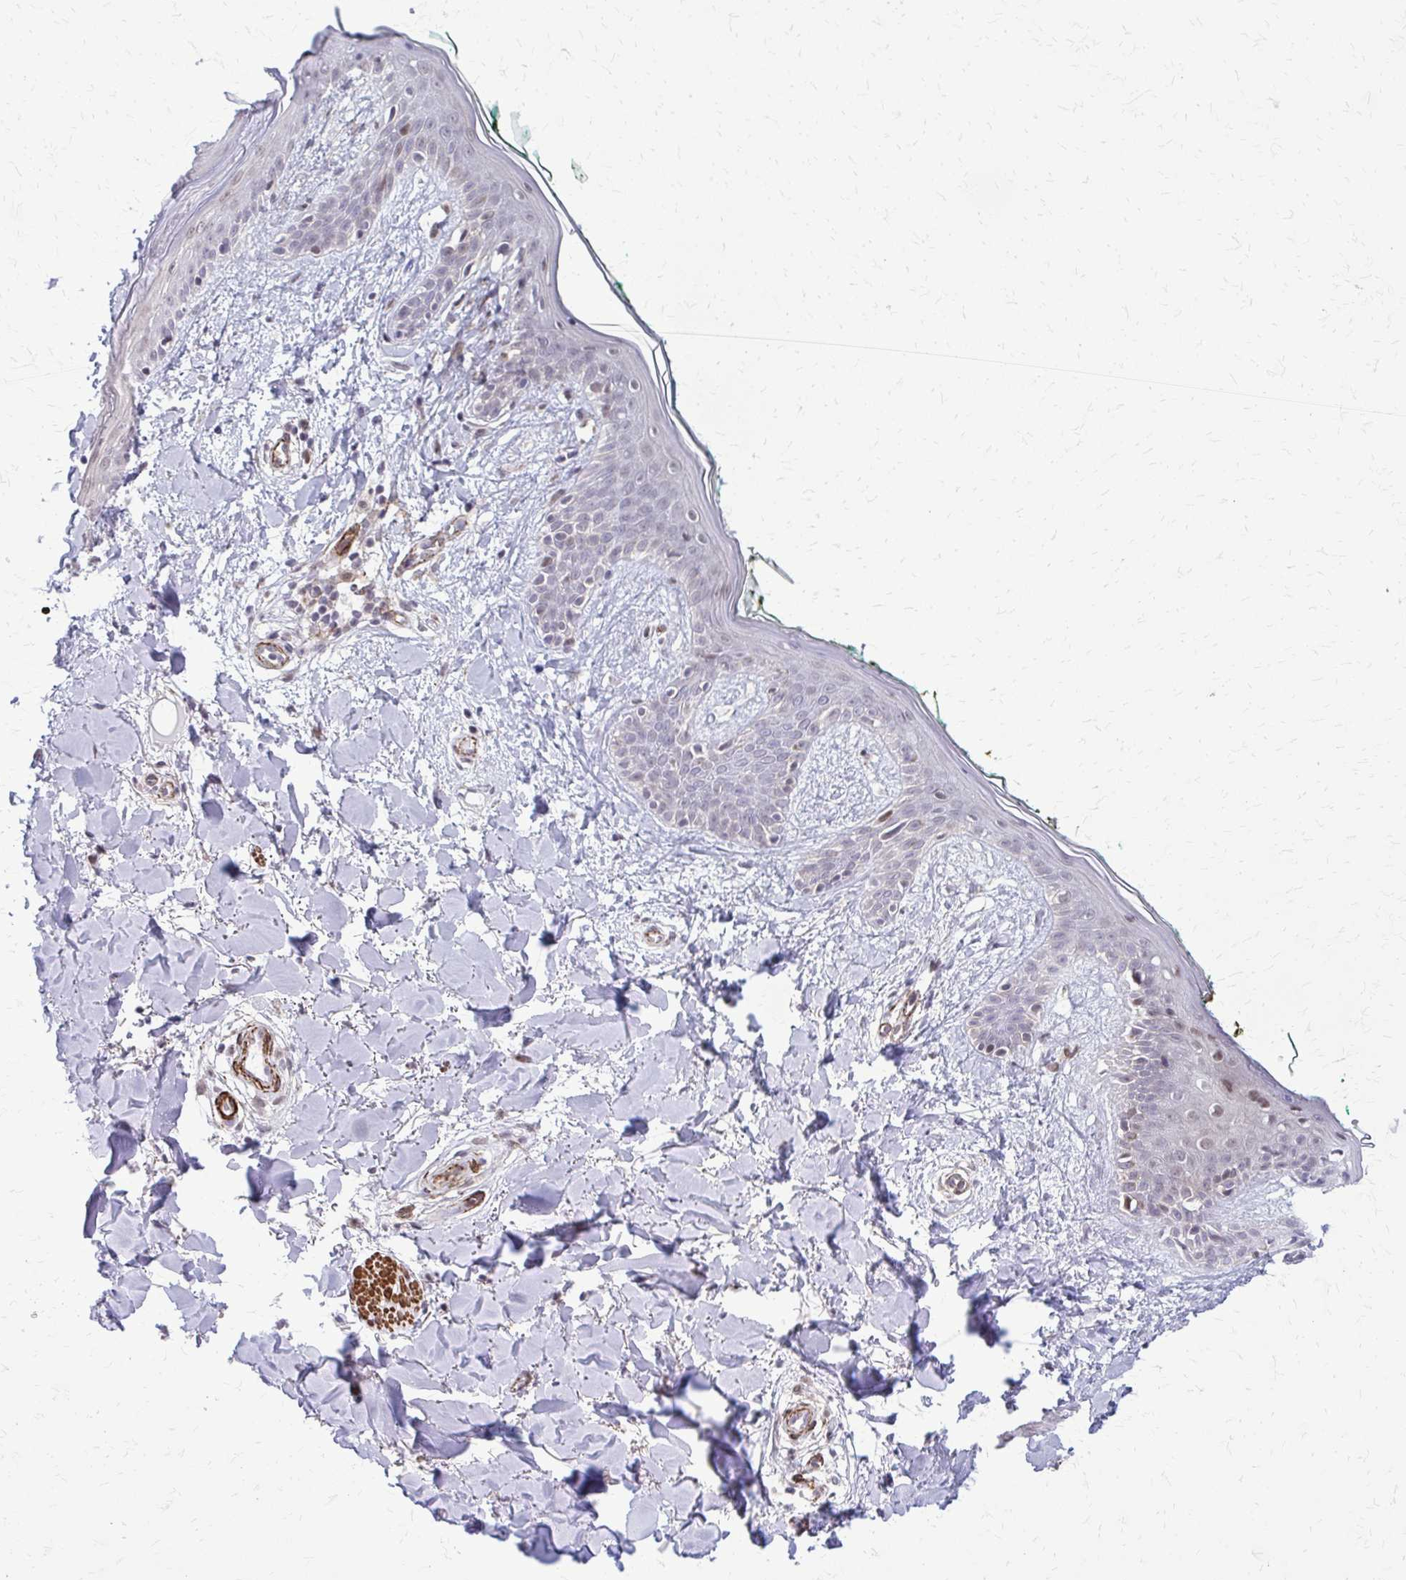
{"staining": {"intensity": "negative", "quantity": "none", "location": "none"}, "tissue": "skin", "cell_type": "Fibroblasts", "image_type": "normal", "snomed": [{"axis": "morphology", "description": "Normal tissue, NOS"}, {"axis": "topography", "description": "Skin"}], "caption": "Immunohistochemistry (IHC) image of benign human skin stained for a protein (brown), which shows no expression in fibroblasts.", "gene": "NRBF2", "patient": {"sex": "female", "age": 34}}